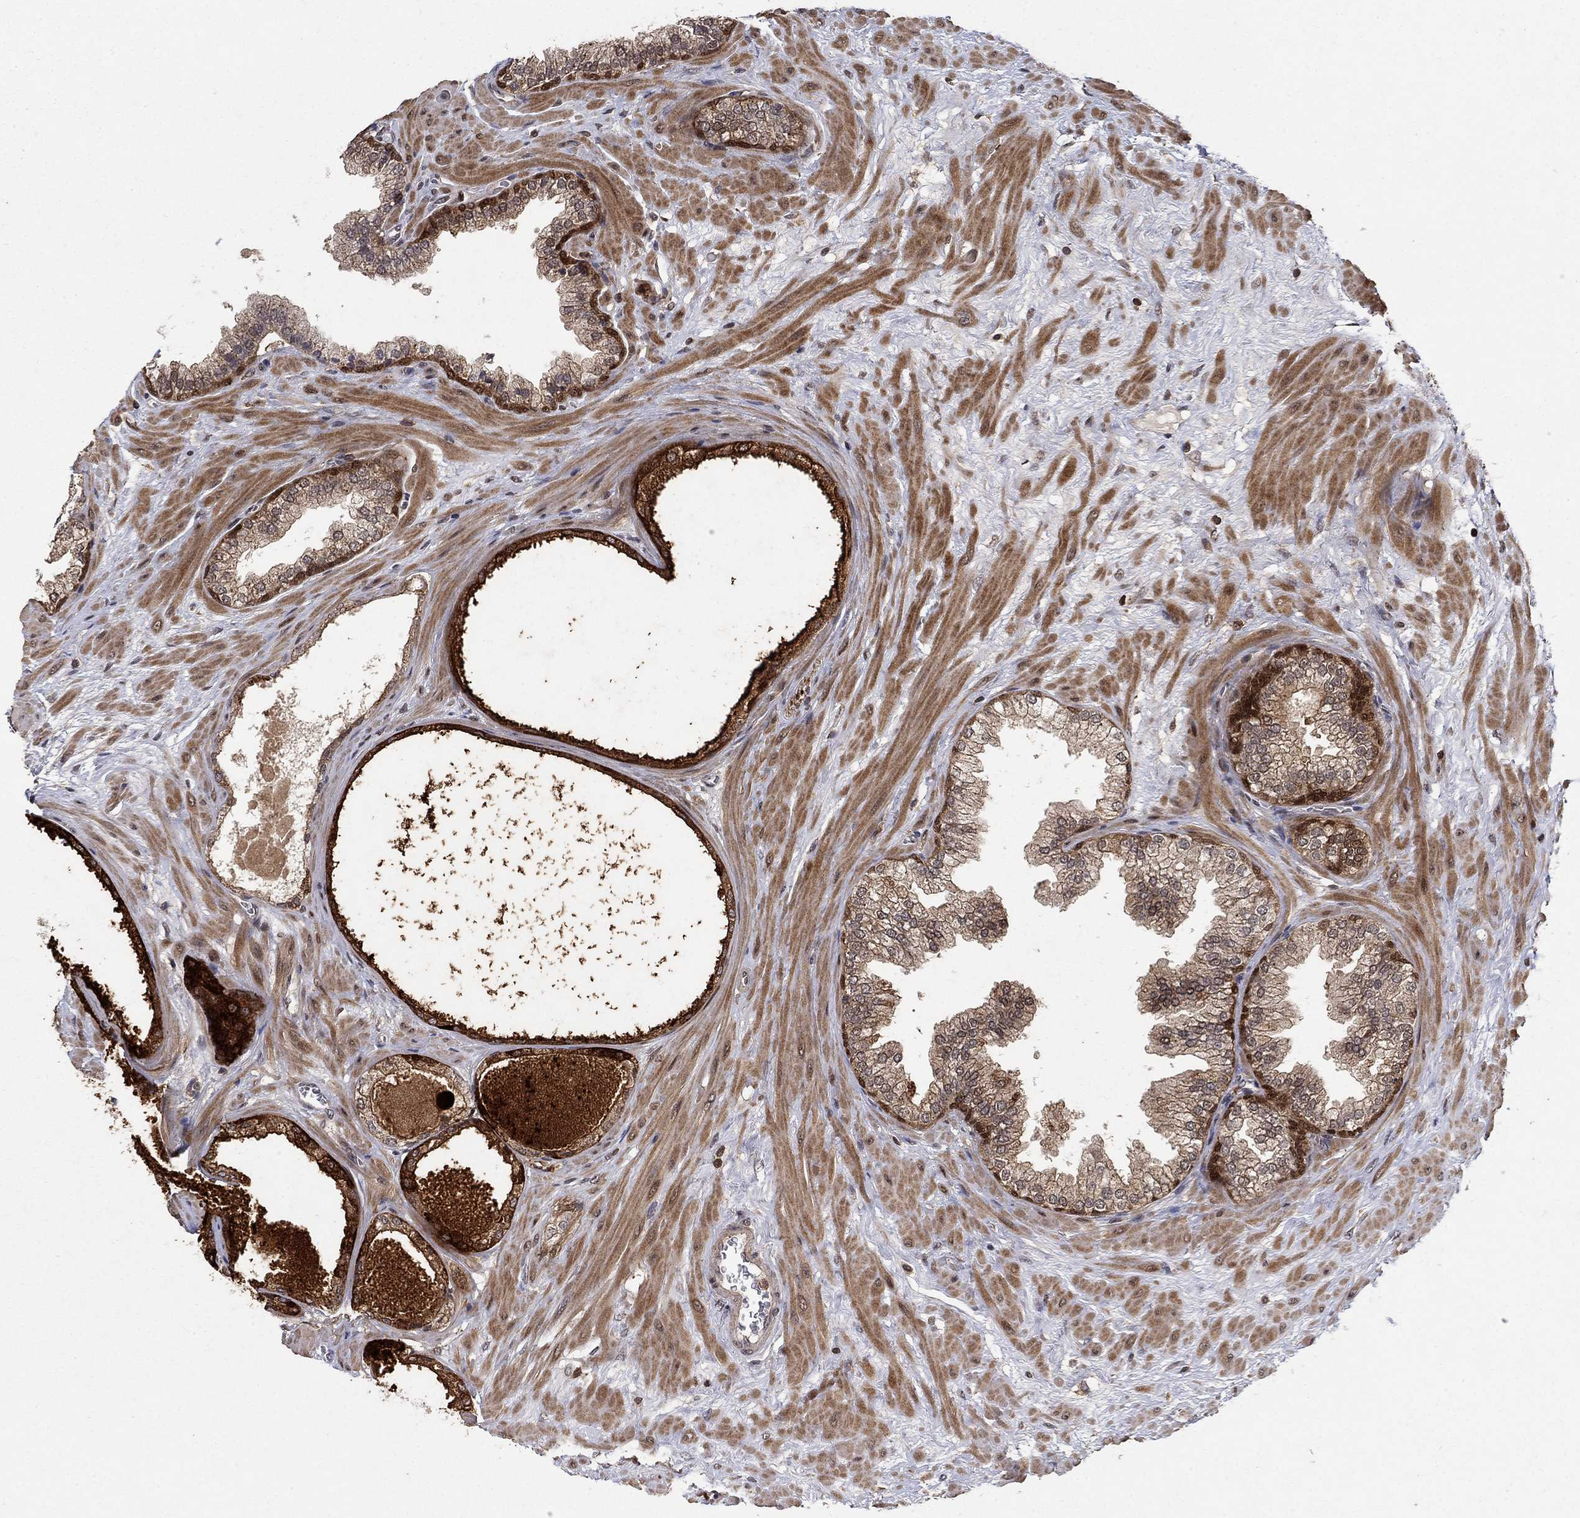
{"staining": {"intensity": "weak", "quantity": "25%-75%", "location": "cytoplasmic/membranous"}, "tissue": "prostate cancer", "cell_type": "Tumor cells", "image_type": "cancer", "snomed": [{"axis": "morphology", "description": "Adenocarcinoma, Low grade"}, {"axis": "topography", "description": "Prostate"}], "caption": "Immunohistochemistry (IHC) image of human low-grade adenocarcinoma (prostate) stained for a protein (brown), which displays low levels of weak cytoplasmic/membranous staining in approximately 25%-75% of tumor cells.", "gene": "CCDC66", "patient": {"sex": "male", "age": 72}}